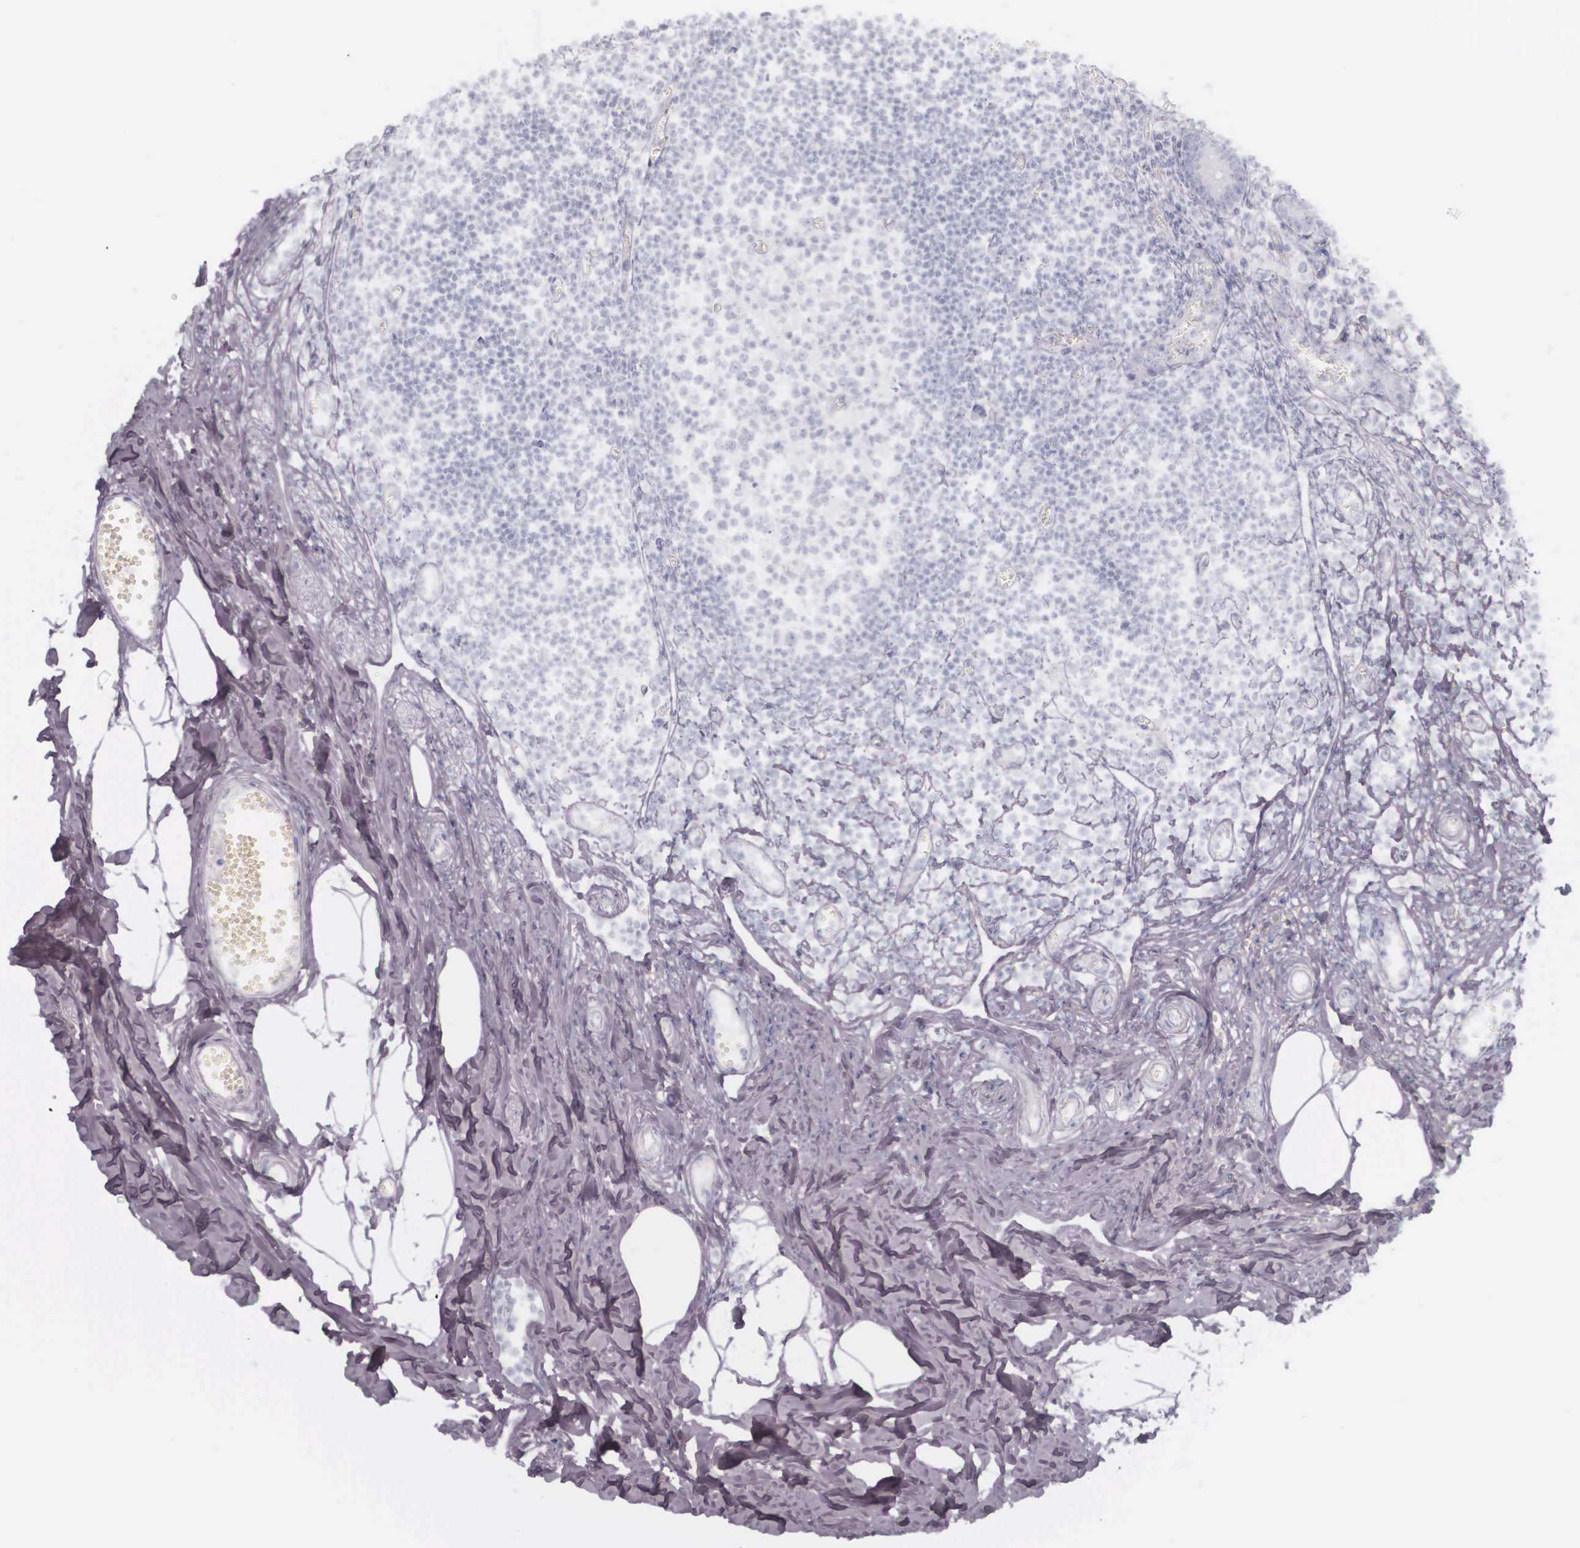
{"staining": {"intensity": "negative", "quantity": "none", "location": "none"}, "tissue": "appendix", "cell_type": "Glandular cells", "image_type": "normal", "snomed": [{"axis": "morphology", "description": "Normal tissue, NOS"}, {"axis": "topography", "description": "Appendix"}], "caption": "The histopathology image shows no staining of glandular cells in unremarkable appendix. The staining was performed using DAB to visualize the protein expression in brown, while the nuclei were stained in blue with hematoxylin (Magnification: 20x).", "gene": "KRT14", "patient": {"sex": "female", "age": 19}}